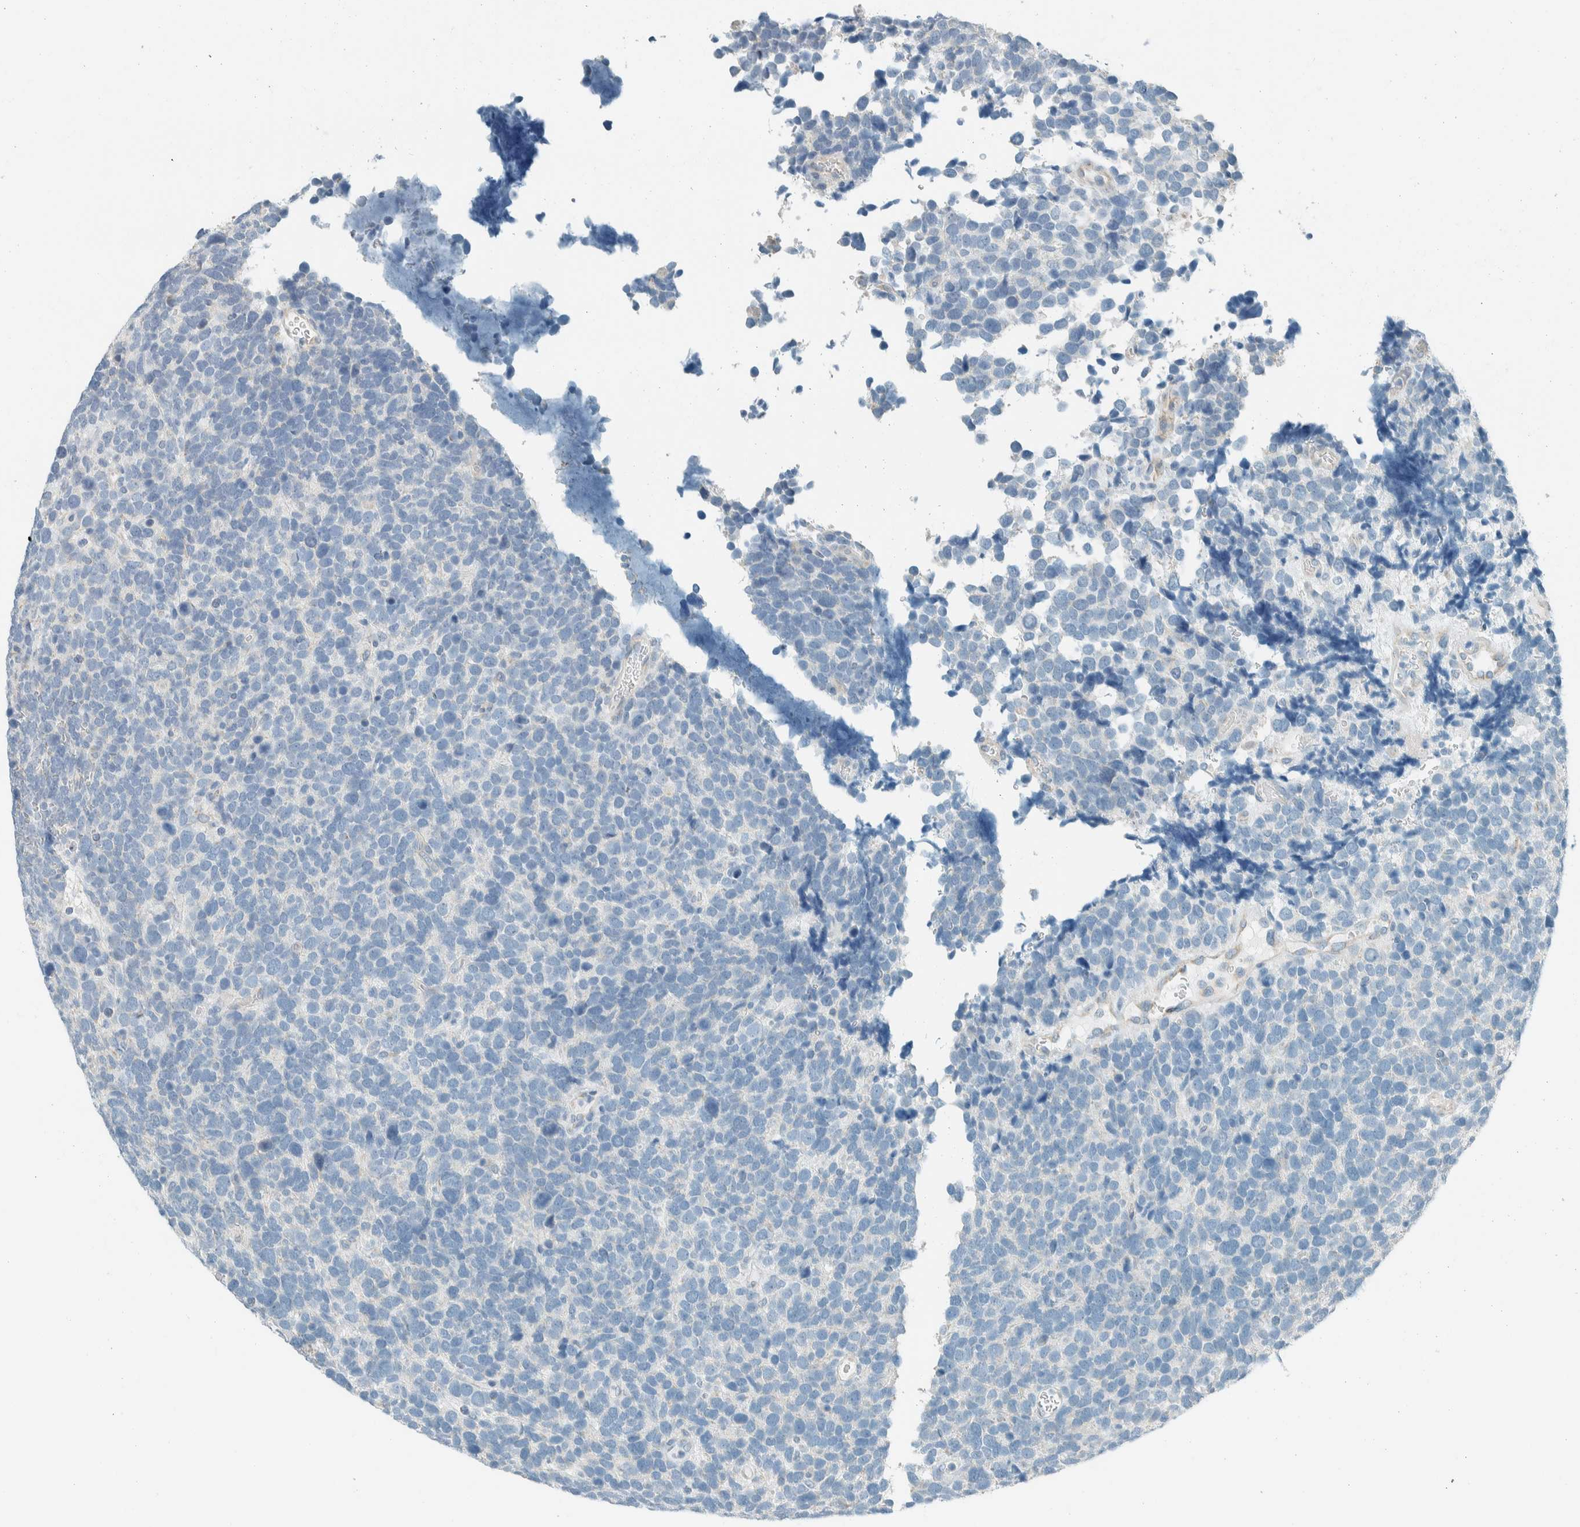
{"staining": {"intensity": "negative", "quantity": "none", "location": "none"}, "tissue": "urothelial cancer", "cell_type": "Tumor cells", "image_type": "cancer", "snomed": [{"axis": "morphology", "description": "Urothelial carcinoma, High grade"}, {"axis": "topography", "description": "Urinary bladder"}], "caption": "Tumor cells show no significant staining in urothelial cancer.", "gene": "ALDH7A1", "patient": {"sex": "female", "age": 82}}